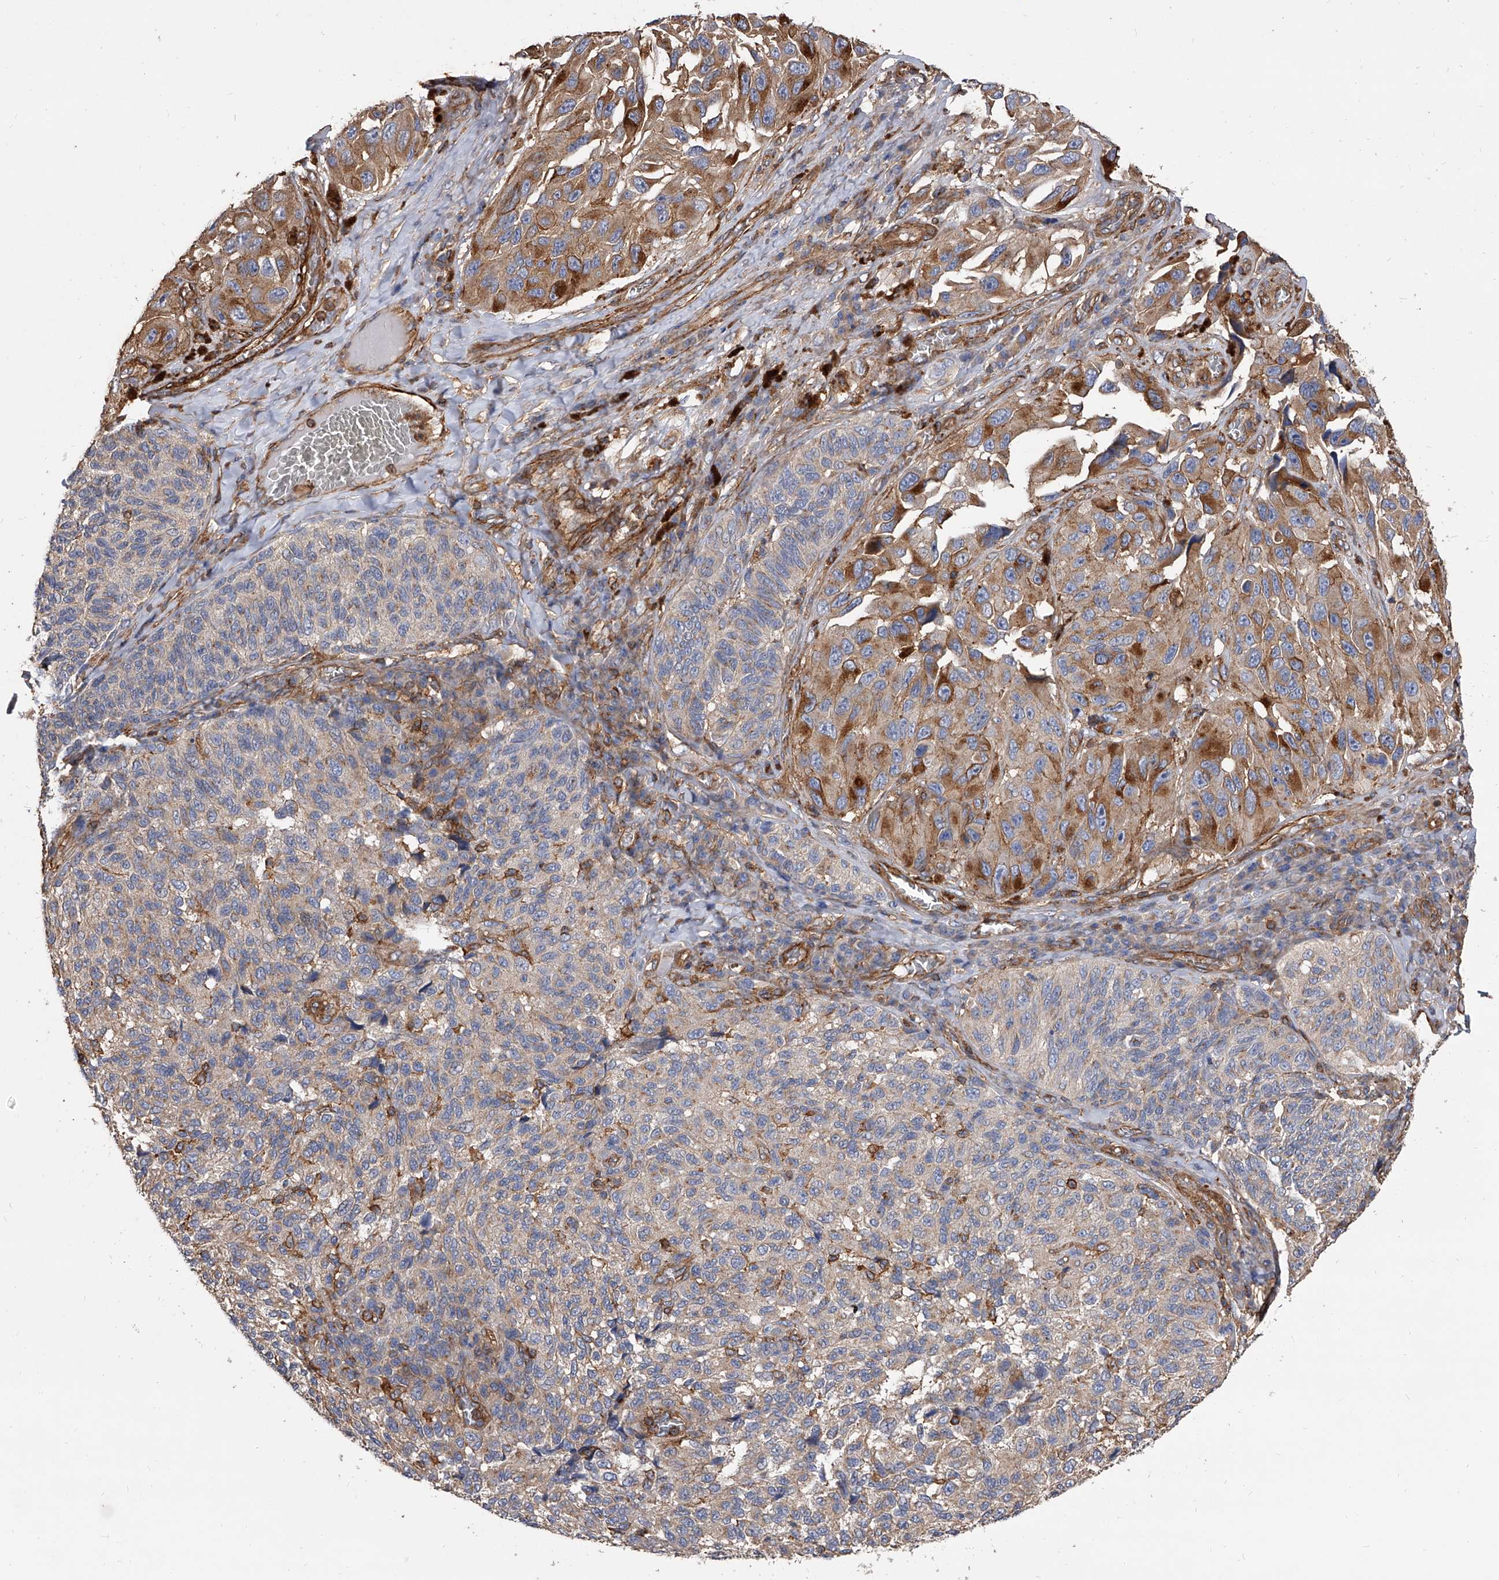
{"staining": {"intensity": "moderate", "quantity": "<25%", "location": "cytoplasmic/membranous"}, "tissue": "melanoma", "cell_type": "Tumor cells", "image_type": "cancer", "snomed": [{"axis": "morphology", "description": "Malignant melanoma, NOS"}, {"axis": "topography", "description": "Skin"}], "caption": "Malignant melanoma stained for a protein (brown) reveals moderate cytoplasmic/membranous positive expression in approximately <25% of tumor cells.", "gene": "PISD", "patient": {"sex": "female", "age": 73}}